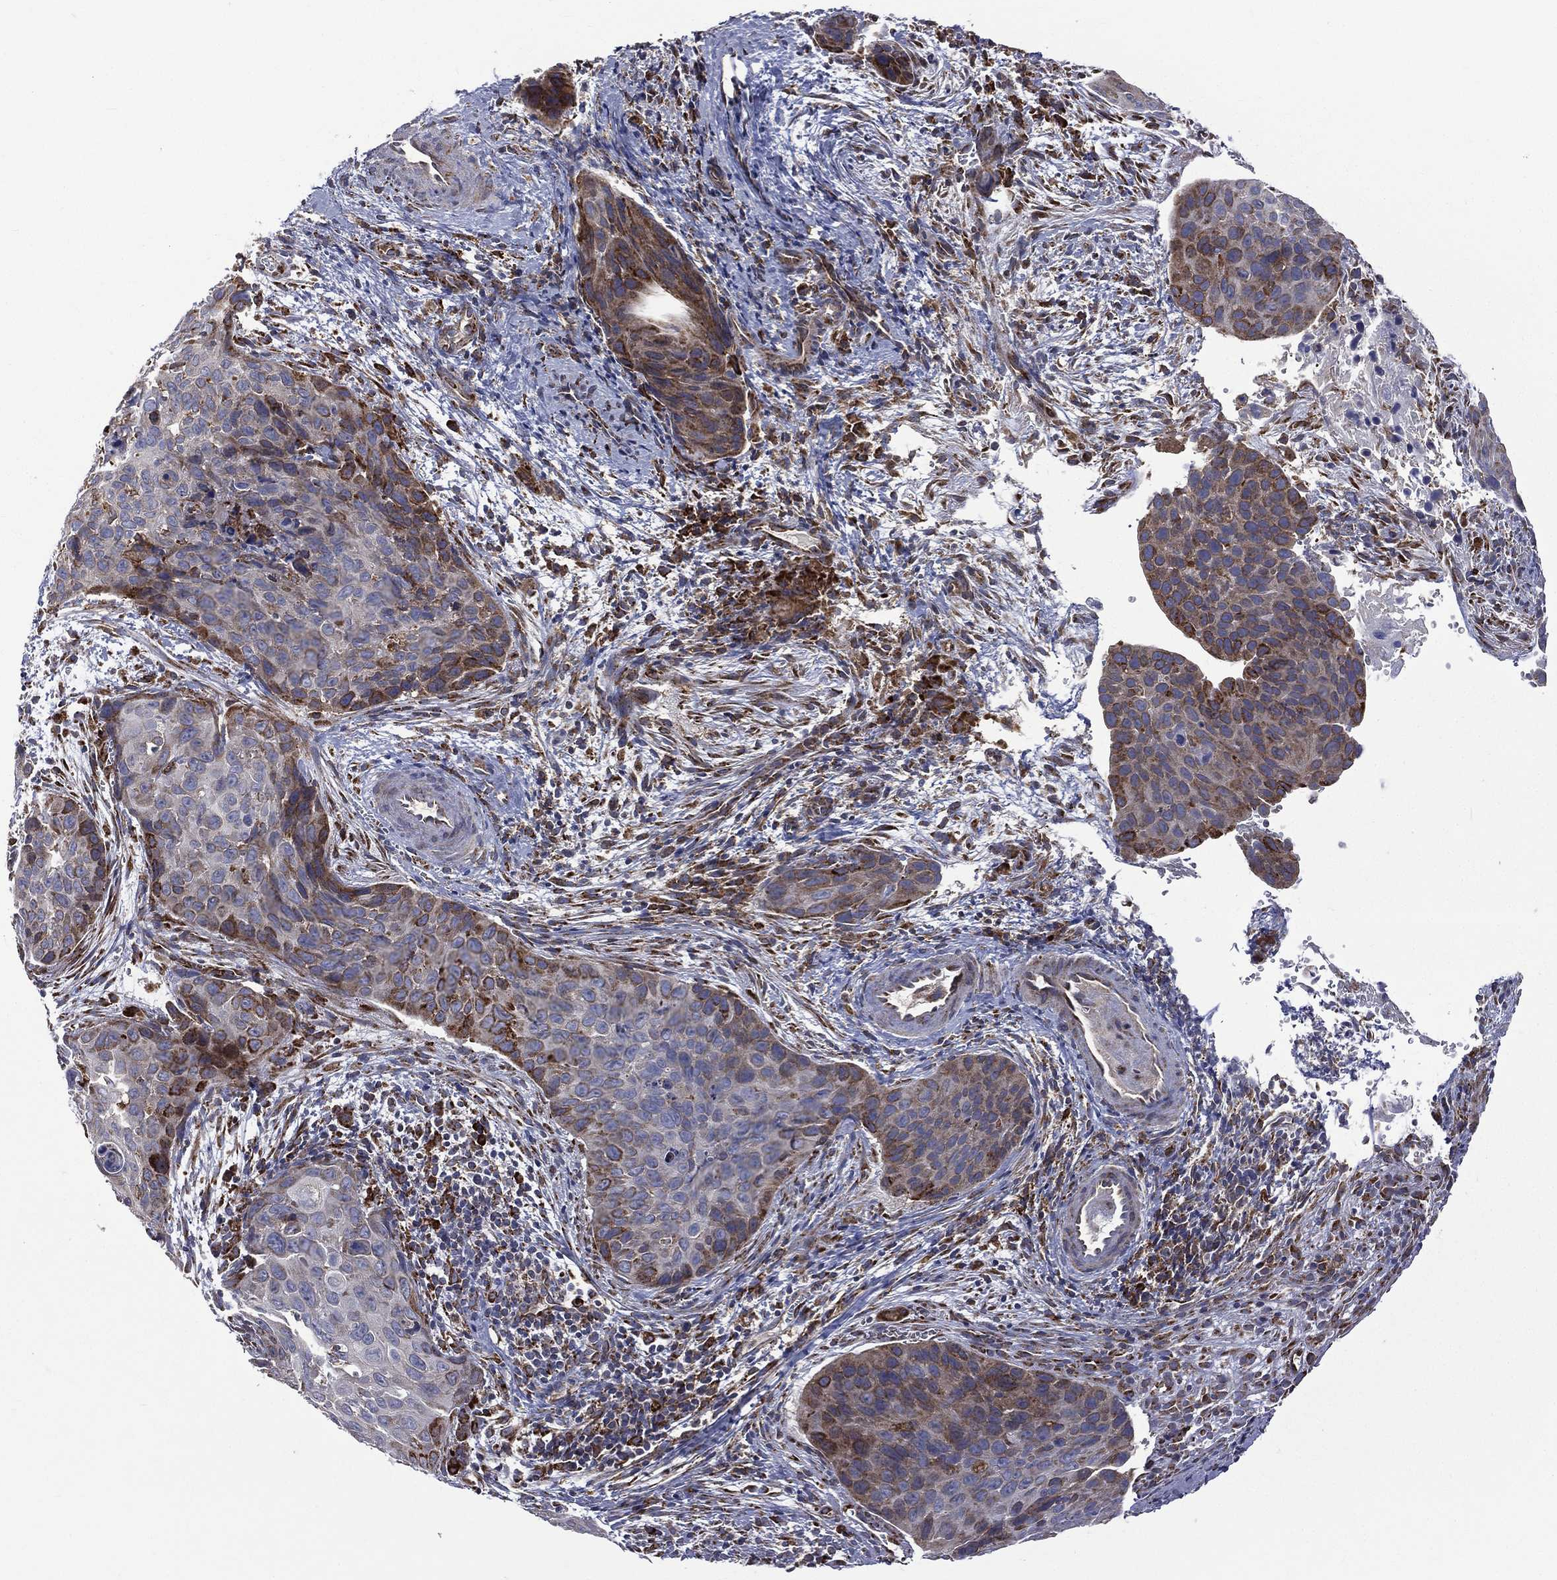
{"staining": {"intensity": "strong", "quantity": "<25%", "location": "cytoplasmic/membranous"}, "tissue": "cervical cancer", "cell_type": "Tumor cells", "image_type": "cancer", "snomed": [{"axis": "morphology", "description": "Squamous cell carcinoma, NOS"}, {"axis": "topography", "description": "Cervix"}], "caption": "A brown stain labels strong cytoplasmic/membranous expression of a protein in cervical cancer (squamous cell carcinoma) tumor cells. Using DAB (3,3'-diaminobenzidine) (brown) and hematoxylin (blue) stains, captured at high magnification using brightfield microscopy.", "gene": "C20orf96", "patient": {"sex": "female", "age": 35}}